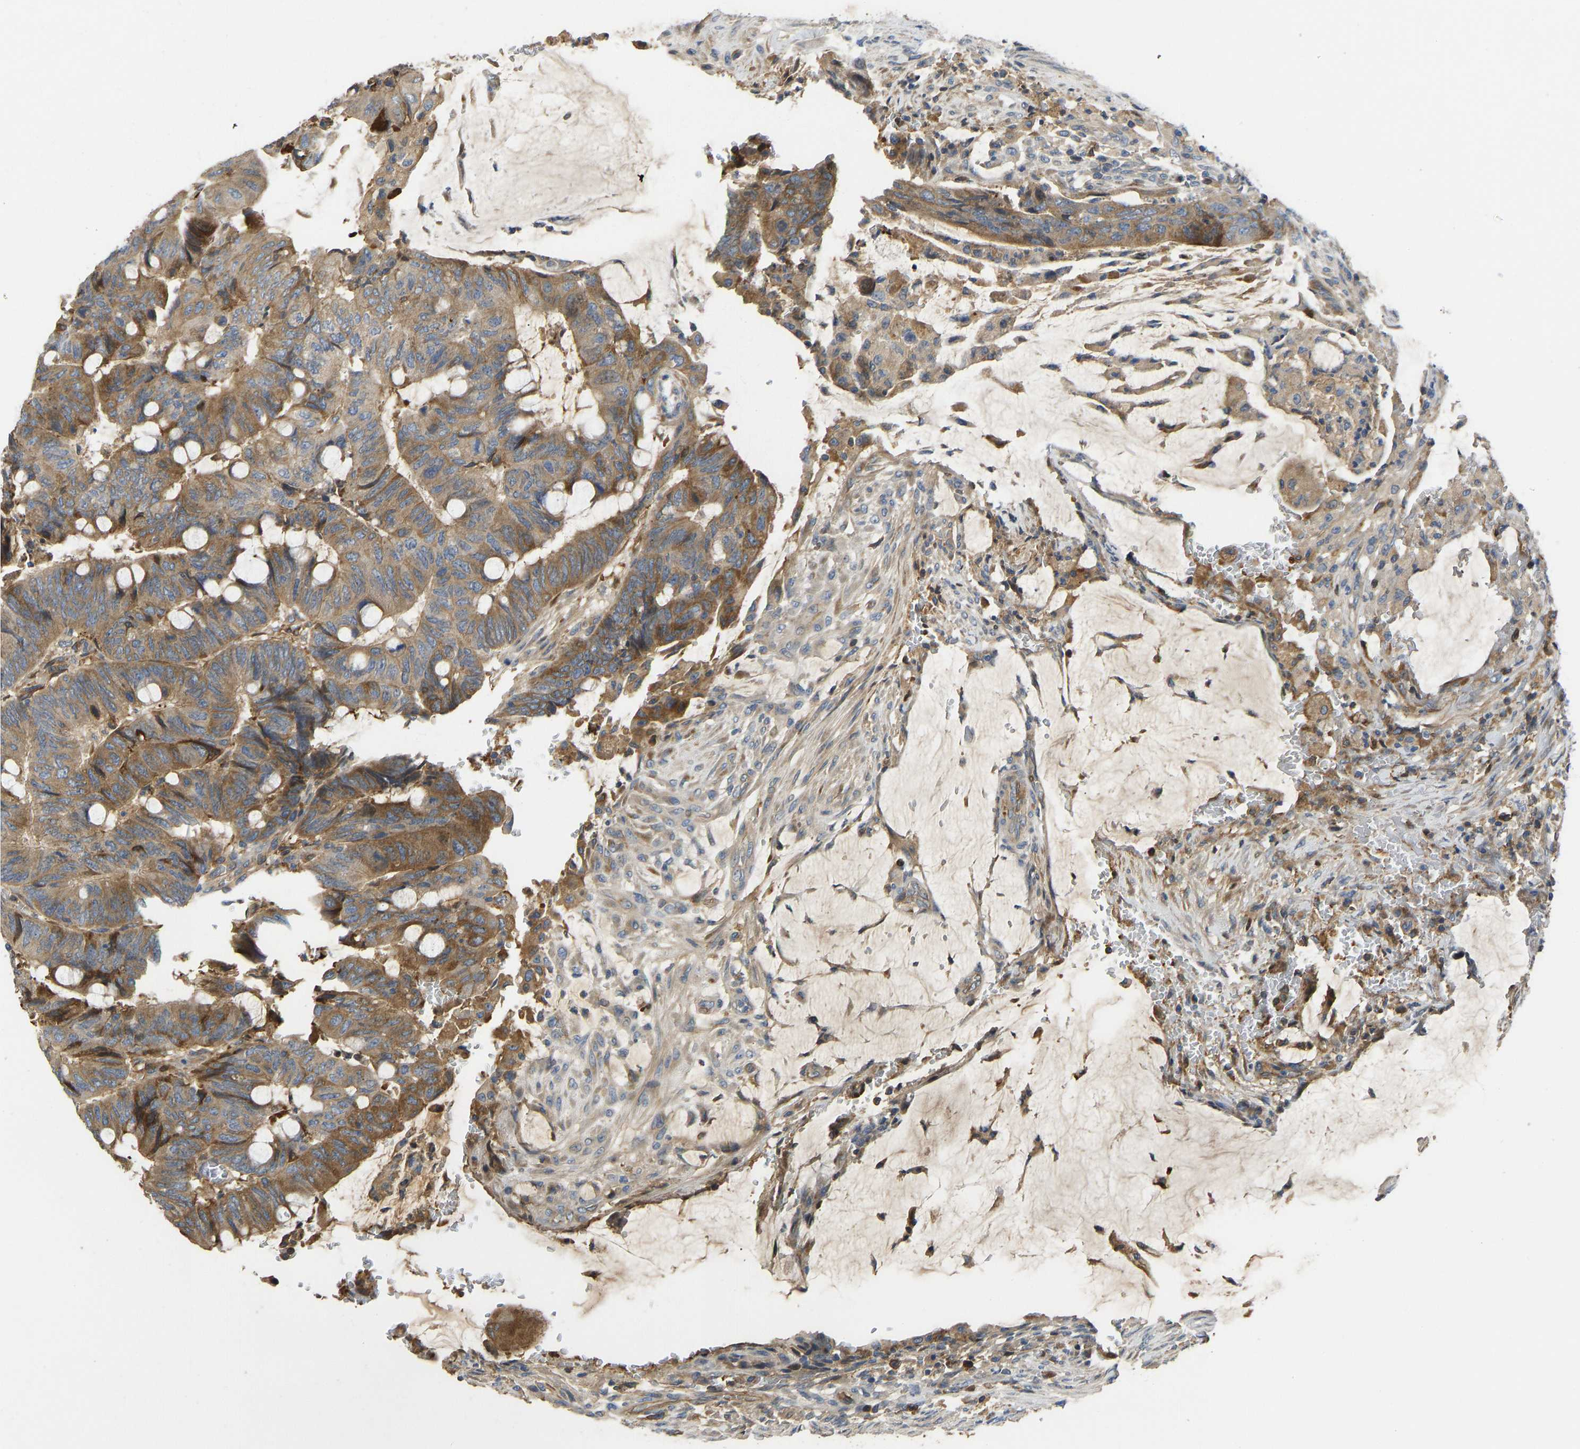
{"staining": {"intensity": "moderate", "quantity": ">75%", "location": "cytoplasmic/membranous"}, "tissue": "colorectal cancer", "cell_type": "Tumor cells", "image_type": "cancer", "snomed": [{"axis": "morphology", "description": "Normal tissue, NOS"}, {"axis": "morphology", "description": "Adenocarcinoma, NOS"}, {"axis": "topography", "description": "Rectum"}, {"axis": "topography", "description": "Peripheral nerve tissue"}], "caption": "An image showing moderate cytoplasmic/membranous expression in about >75% of tumor cells in colorectal cancer, as visualized by brown immunohistochemical staining.", "gene": "VCPKMT", "patient": {"sex": "male", "age": 92}}